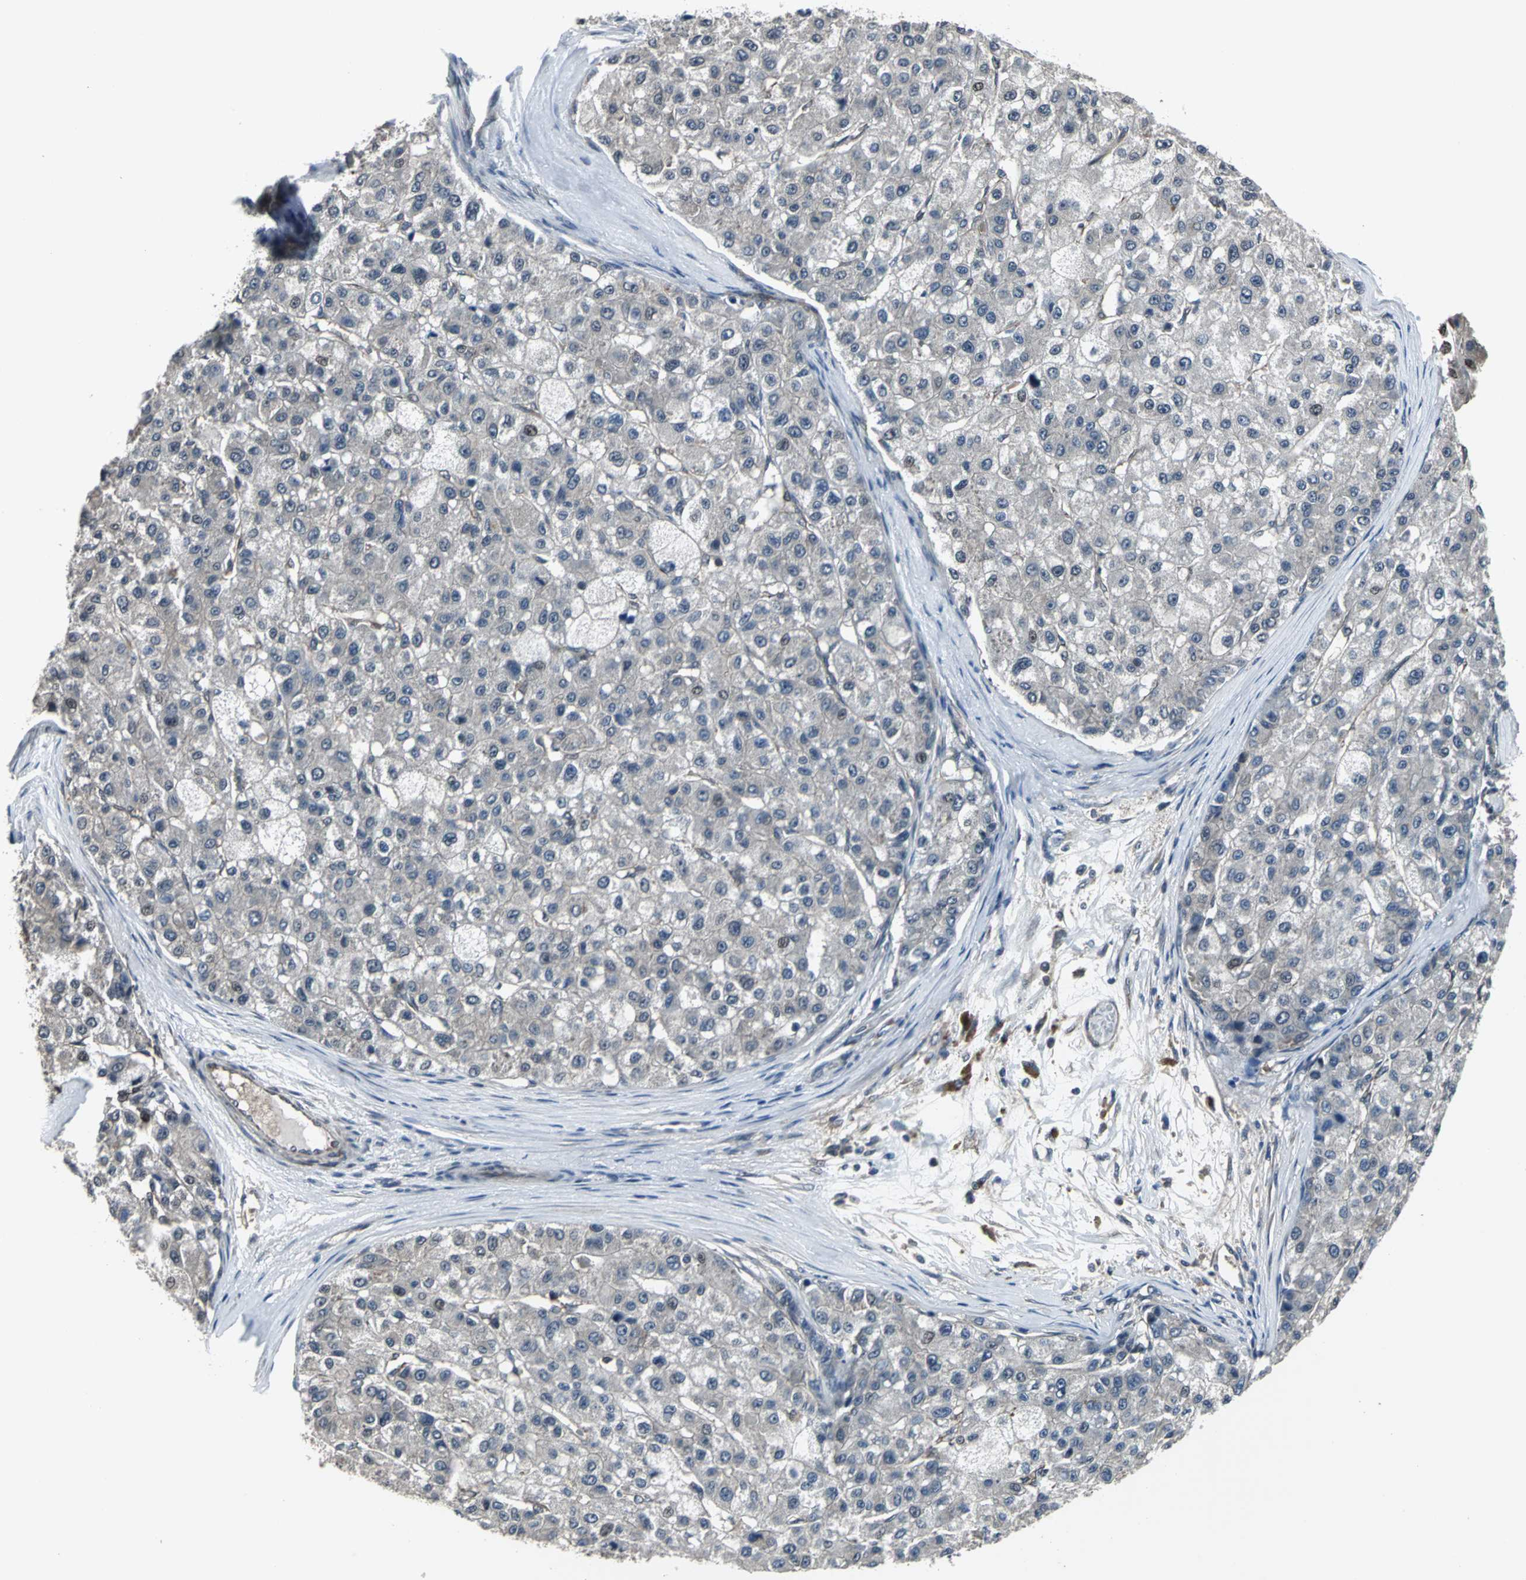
{"staining": {"intensity": "weak", "quantity": "<25%", "location": "nuclear"}, "tissue": "liver cancer", "cell_type": "Tumor cells", "image_type": "cancer", "snomed": [{"axis": "morphology", "description": "Carcinoma, Hepatocellular, NOS"}, {"axis": "topography", "description": "Liver"}], "caption": "Protein analysis of hepatocellular carcinoma (liver) exhibits no significant staining in tumor cells. (DAB (3,3'-diaminobenzidine) immunohistochemistry with hematoxylin counter stain).", "gene": "PFDN1", "patient": {"sex": "male", "age": 80}}